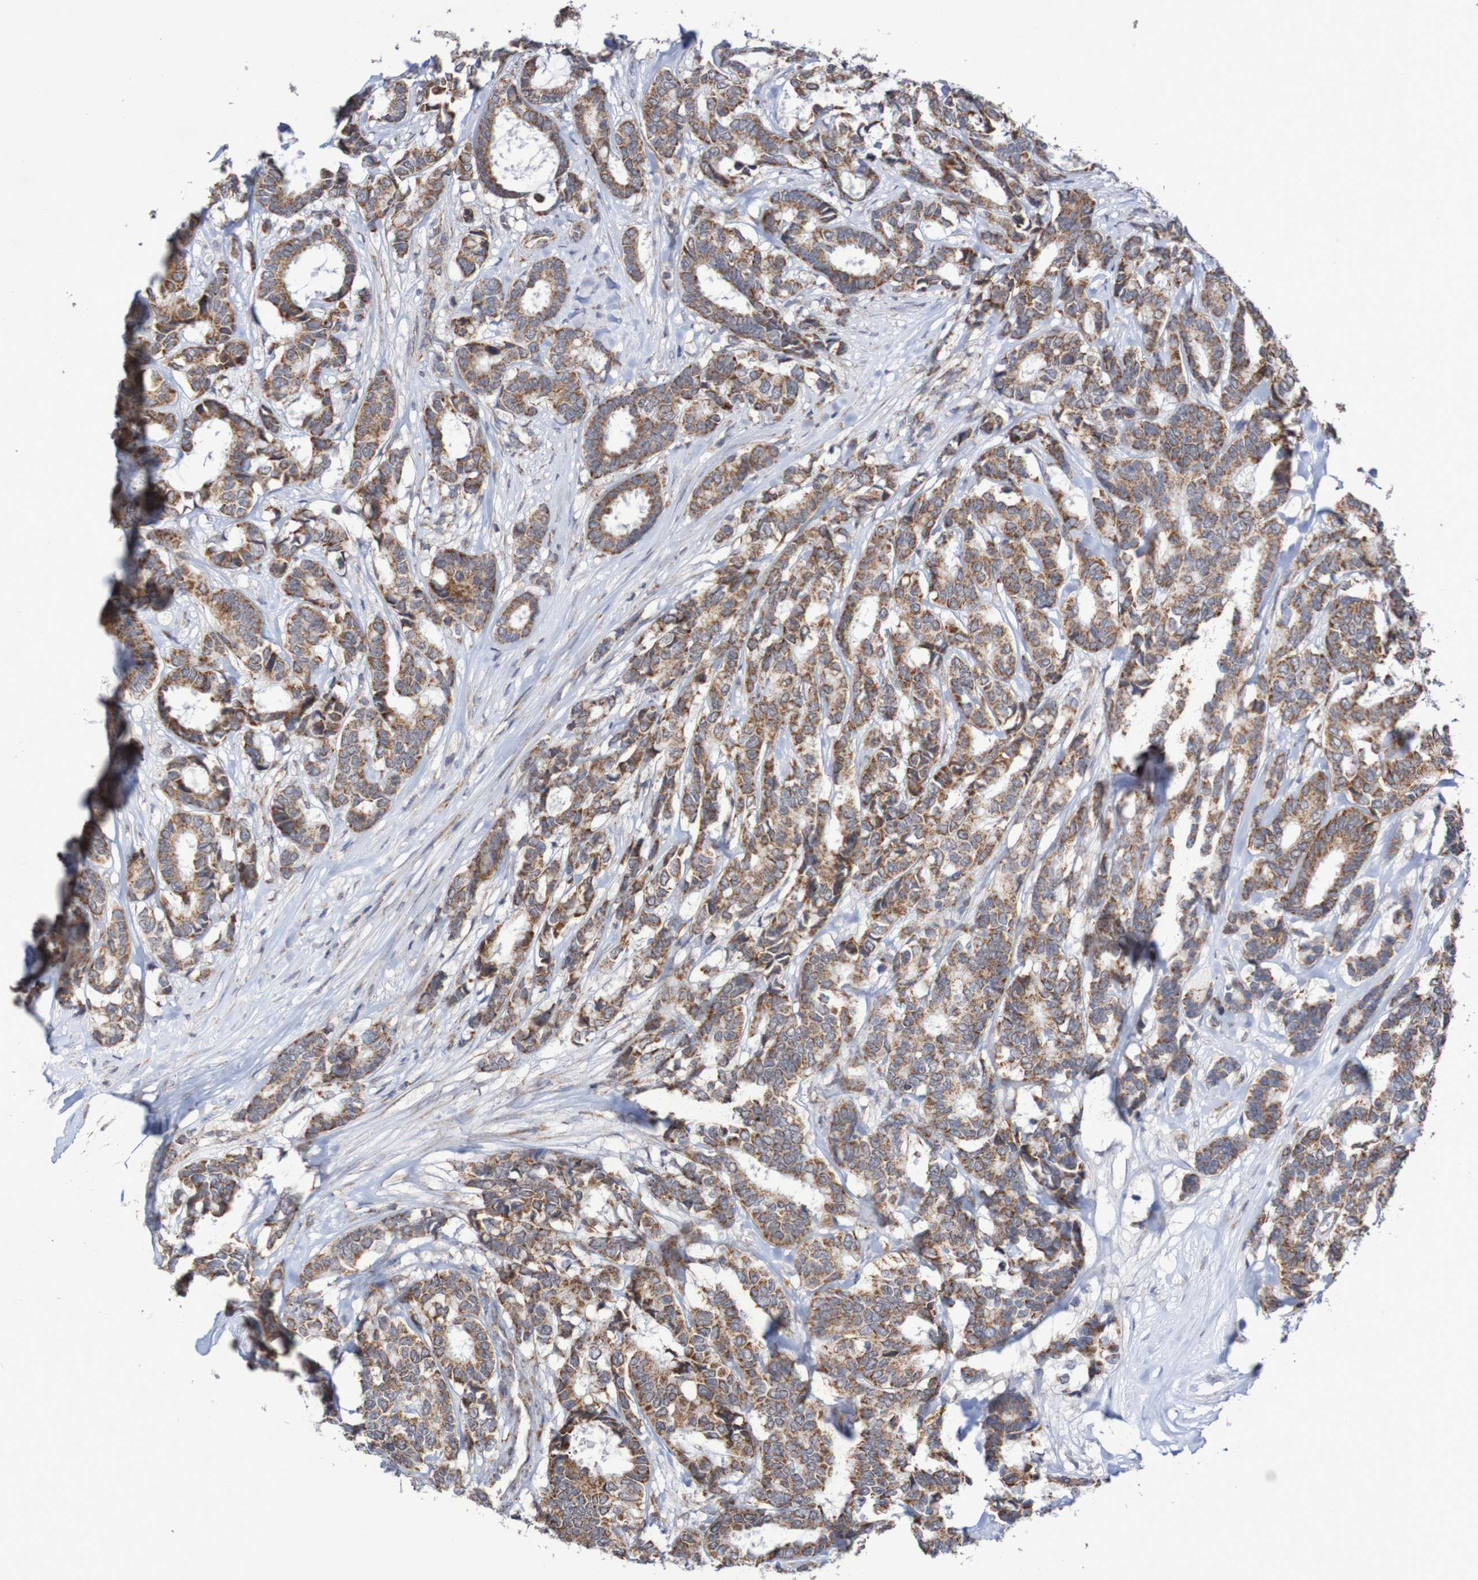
{"staining": {"intensity": "moderate", "quantity": ">75%", "location": "cytoplasmic/membranous"}, "tissue": "breast cancer", "cell_type": "Tumor cells", "image_type": "cancer", "snomed": [{"axis": "morphology", "description": "Duct carcinoma"}, {"axis": "topography", "description": "Breast"}], "caption": "Brown immunohistochemical staining in breast invasive ductal carcinoma reveals moderate cytoplasmic/membranous positivity in approximately >75% of tumor cells. Using DAB (3,3'-diaminobenzidine) (brown) and hematoxylin (blue) stains, captured at high magnification using brightfield microscopy.", "gene": "DVL1", "patient": {"sex": "female", "age": 87}}